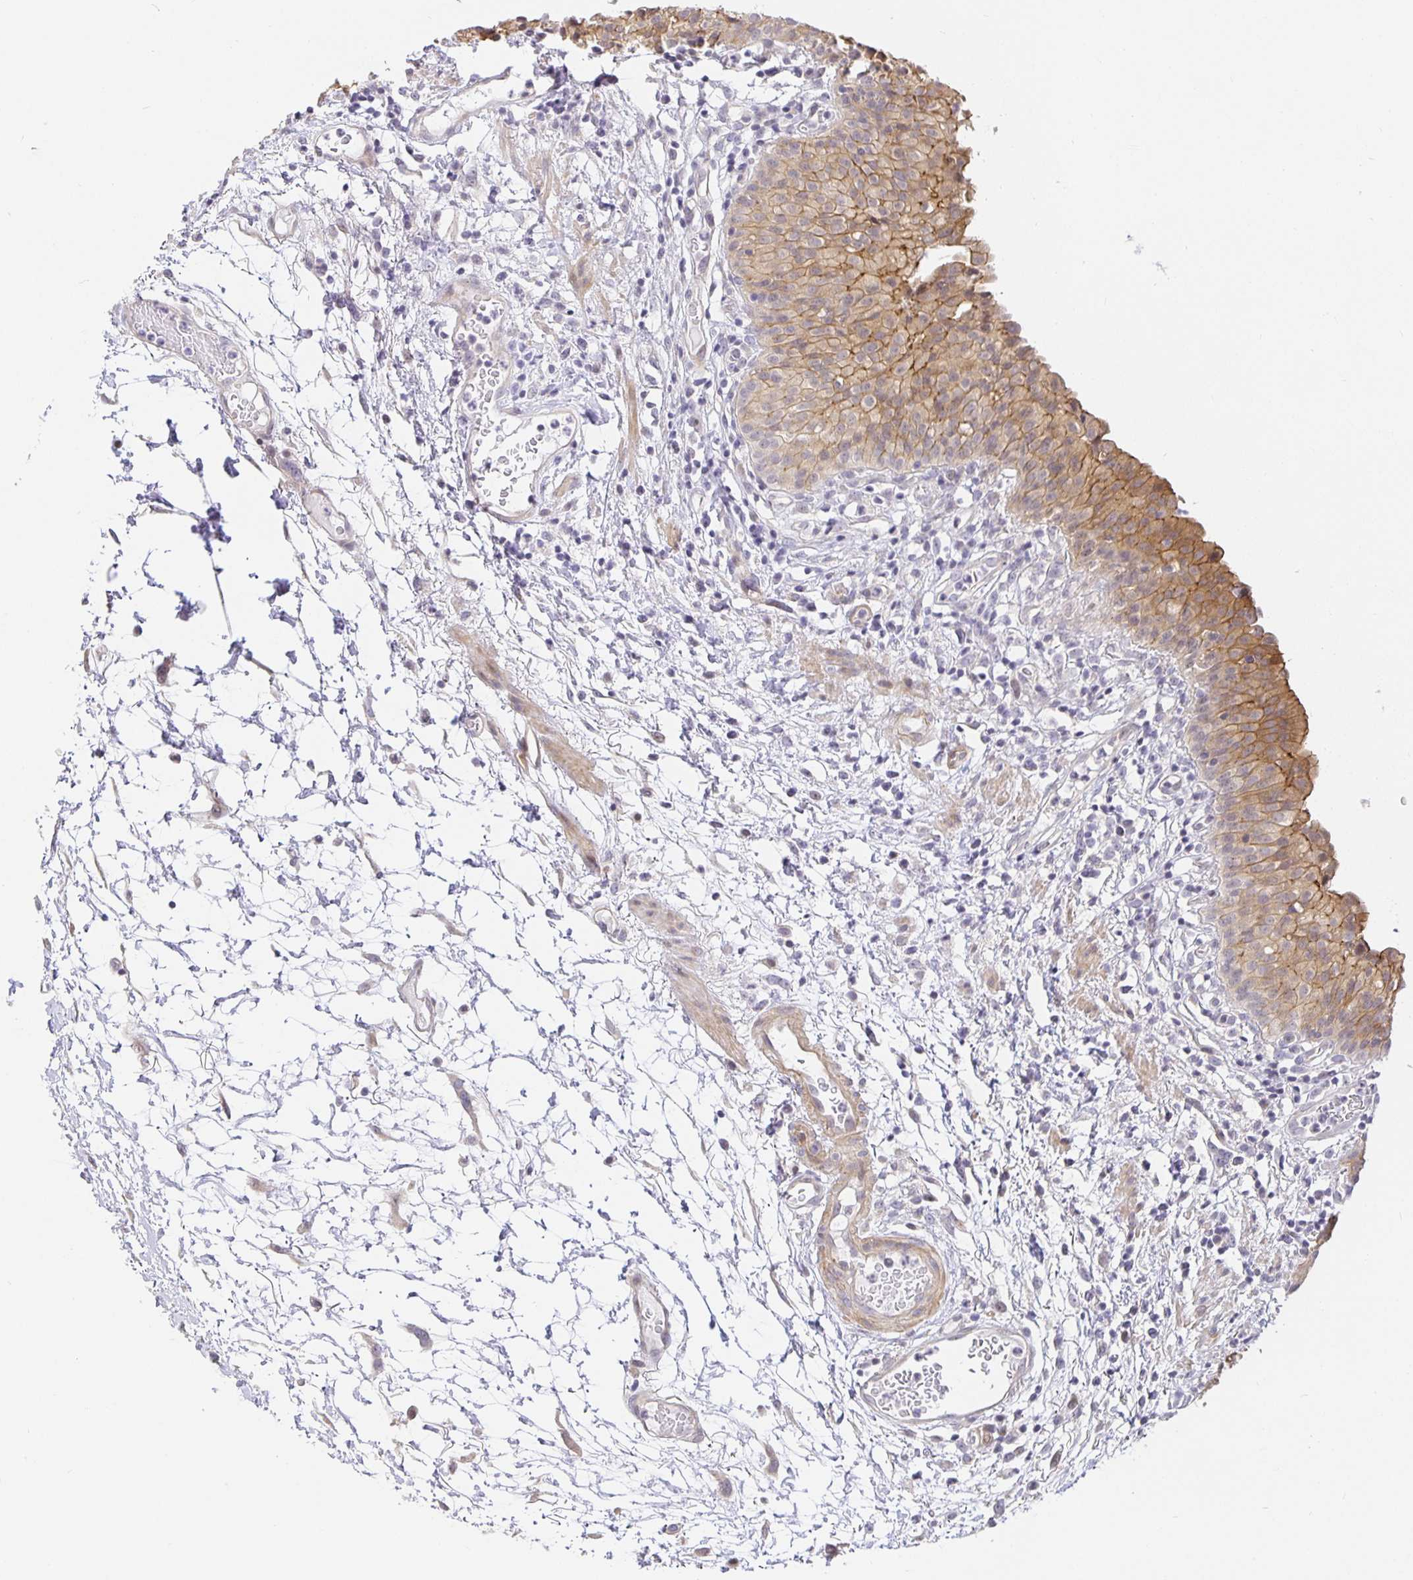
{"staining": {"intensity": "moderate", "quantity": "25%-75%", "location": "cytoplasmic/membranous"}, "tissue": "urinary bladder", "cell_type": "Urothelial cells", "image_type": "normal", "snomed": [{"axis": "morphology", "description": "Normal tissue, NOS"}, {"axis": "morphology", "description": "Inflammation, NOS"}, {"axis": "topography", "description": "Urinary bladder"}], "caption": "Protein staining of normal urinary bladder reveals moderate cytoplasmic/membranous staining in approximately 25%-75% of urothelial cells.", "gene": "TJP3", "patient": {"sex": "male", "age": 57}}